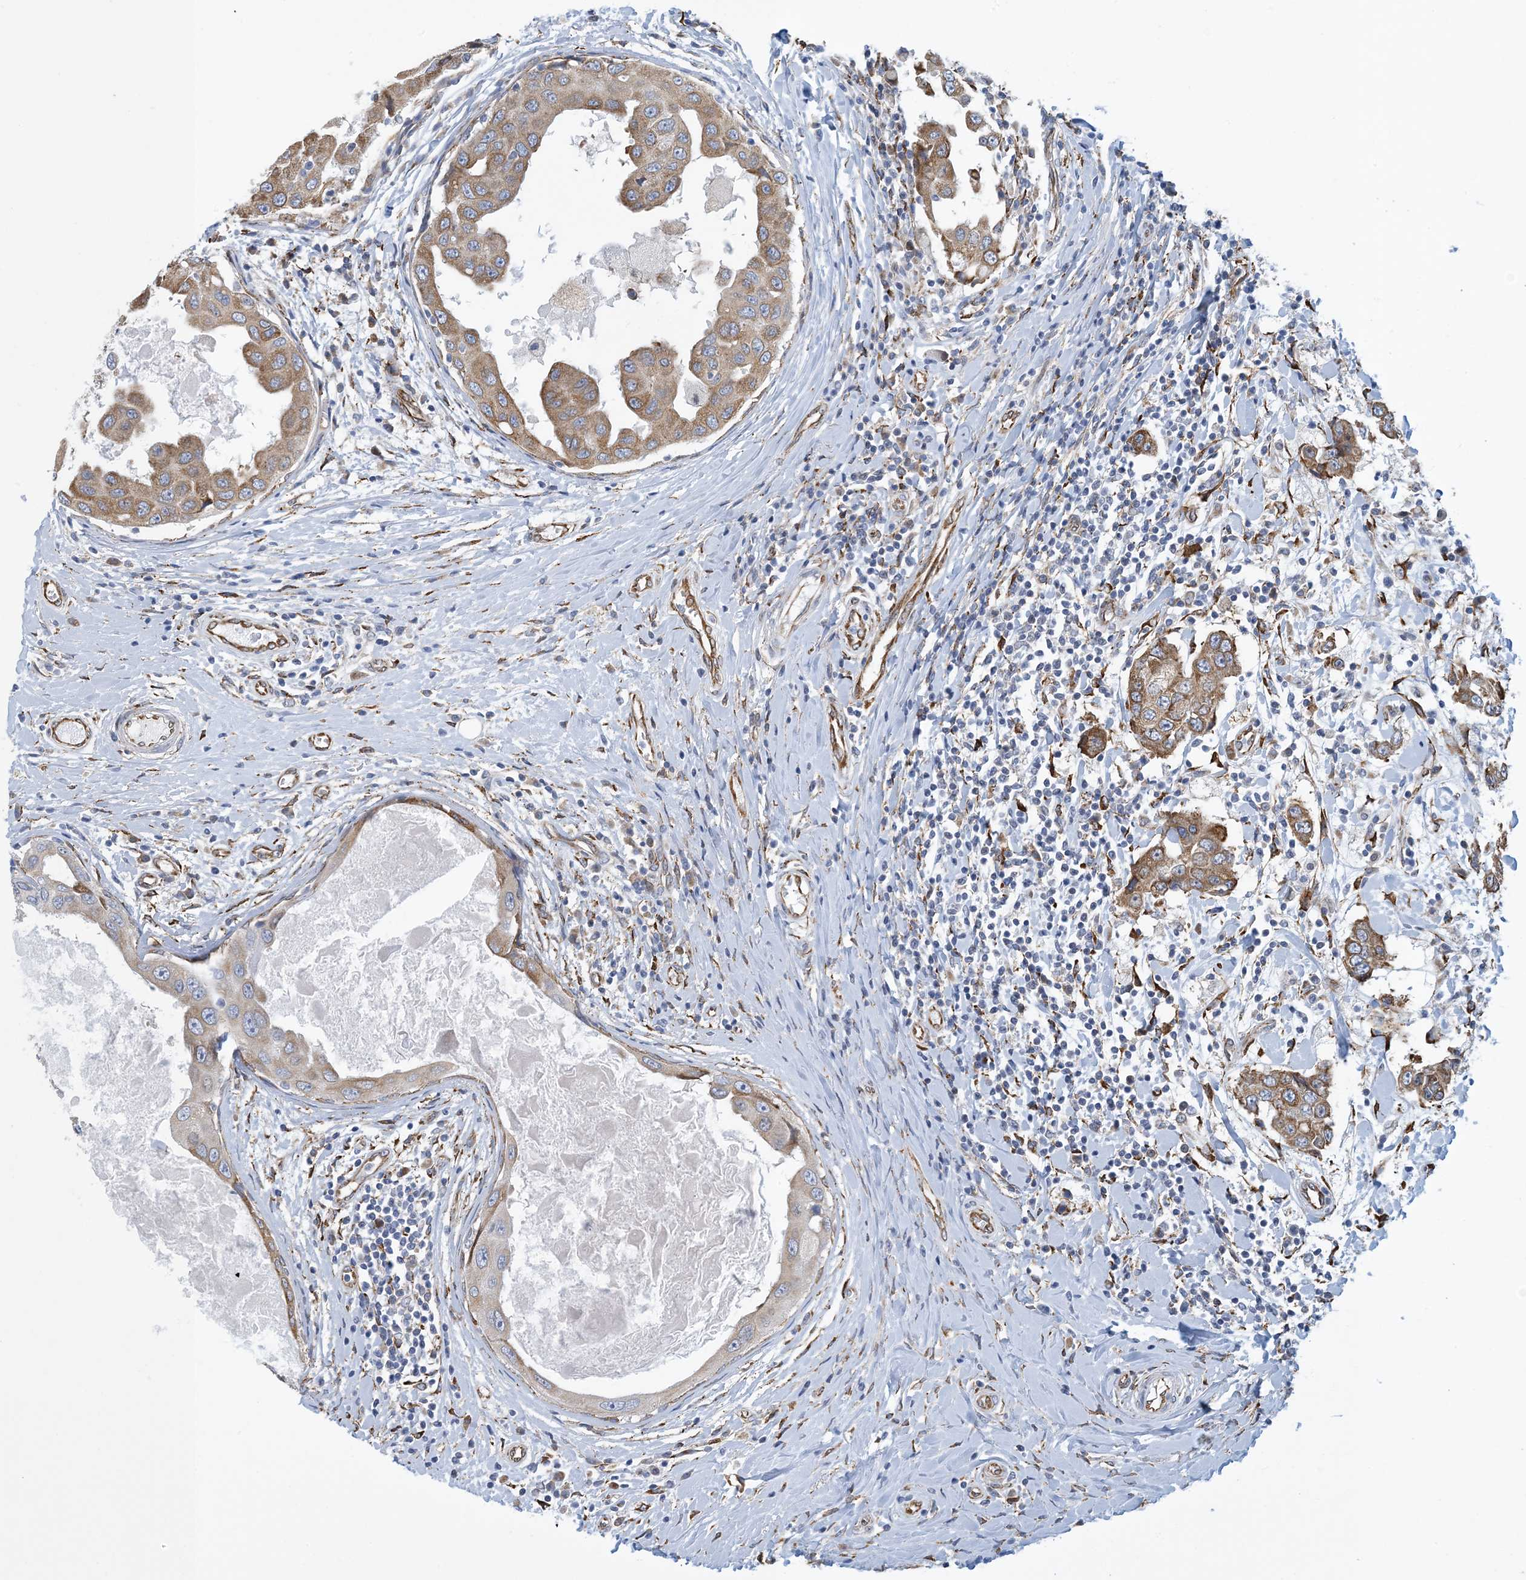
{"staining": {"intensity": "moderate", "quantity": ">75%", "location": "cytoplasmic/membranous"}, "tissue": "breast cancer", "cell_type": "Tumor cells", "image_type": "cancer", "snomed": [{"axis": "morphology", "description": "Duct carcinoma"}, {"axis": "topography", "description": "Breast"}], "caption": "Human breast intraductal carcinoma stained with a brown dye exhibits moderate cytoplasmic/membranous positive expression in about >75% of tumor cells.", "gene": "CCDC14", "patient": {"sex": "female", "age": 27}}